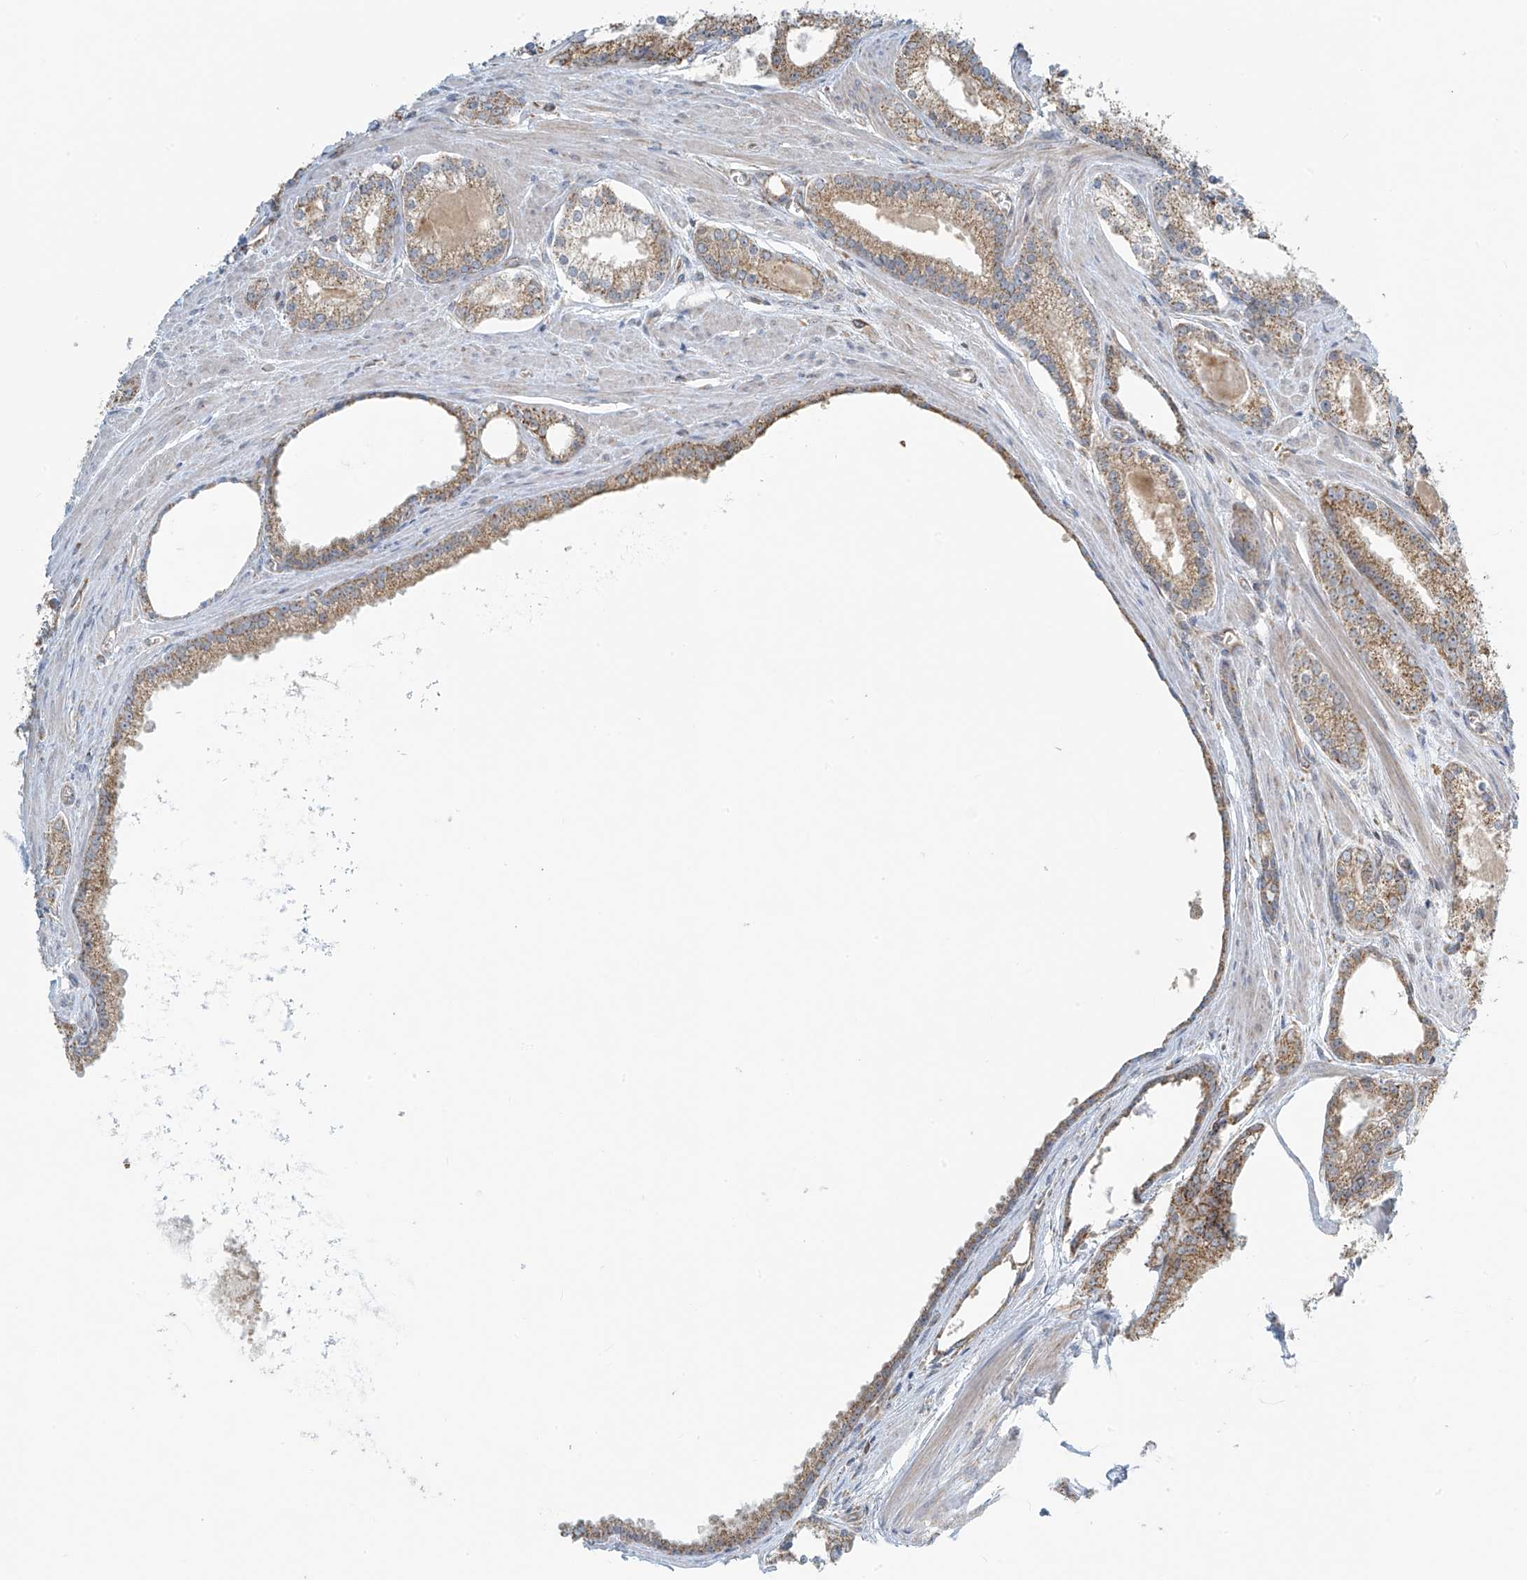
{"staining": {"intensity": "moderate", "quantity": "25%-75%", "location": "cytoplasmic/membranous"}, "tissue": "prostate cancer", "cell_type": "Tumor cells", "image_type": "cancer", "snomed": [{"axis": "morphology", "description": "Adenocarcinoma, Low grade"}, {"axis": "topography", "description": "Prostate"}], "caption": "The photomicrograph displays immunohistochemical staining of prostate low-grade adenocarcinoma. There is moderate cytoplasmic/membranous expression is identified in approximately 25%-75% of tumor cells. (Stains: DAB in brown, nuclei in blue, Microscopy: brightfield microscopy at high magnification).", "gene": "METTL6", "patient": {"sex": "male", "age": 54}}